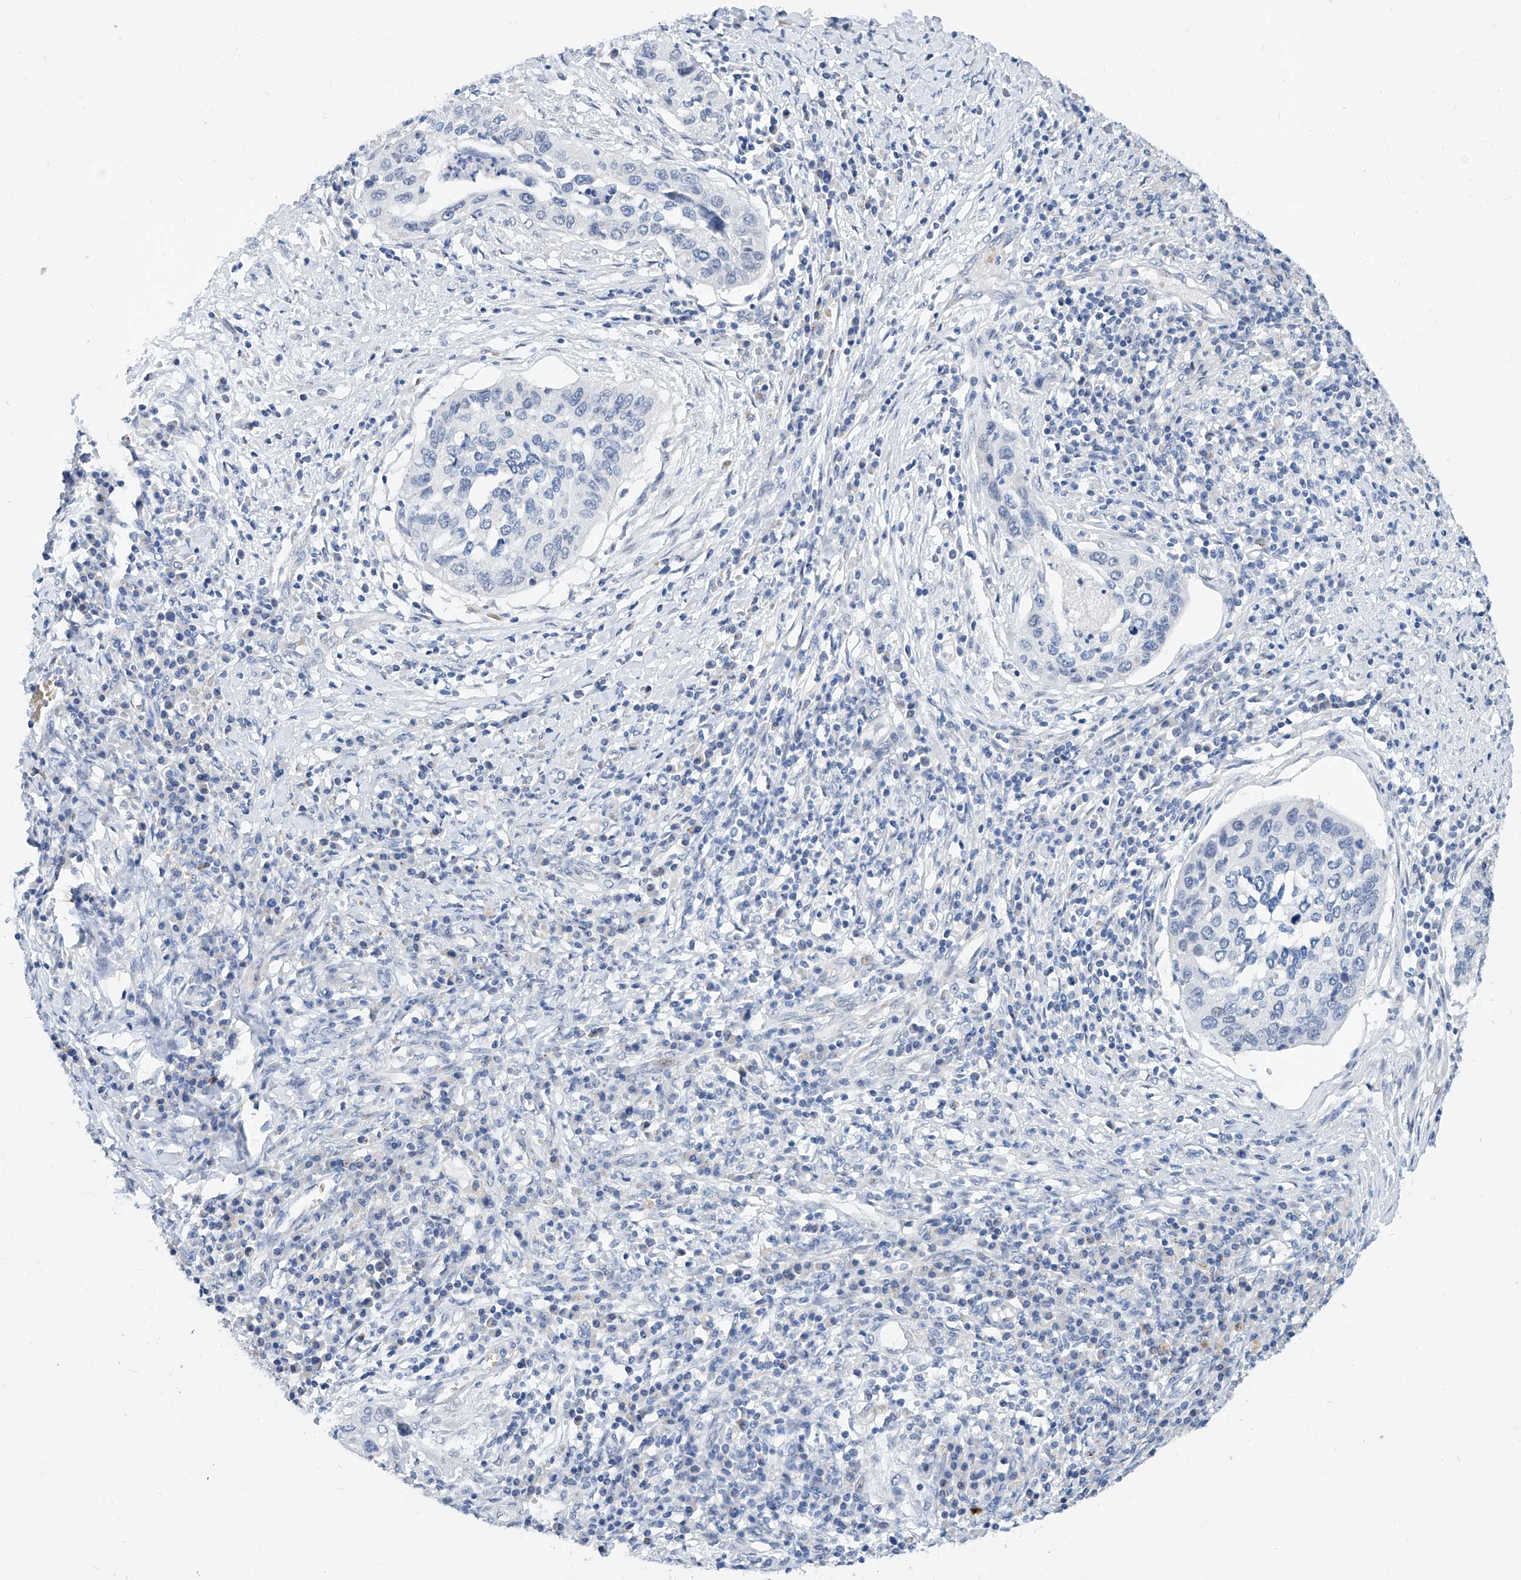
{"staining": {"intensity": "negative", "quantity": "none", "location": "none"}, "tissue": "cervical cancer", "cell_type": "Tumor cells", "image_type": "cancer", "snomed": [{"axis": "morphology", "description": "Squamous cell carcinoma, NOS"}, {"axis": "topography", "description": "Cervix"}], "caption": "A high-resolution photomicrograph shows IHC staining of cervical cancer (squamous cell carcinoma), which shows no significant expression in tumor cells.", "gene": "BPTF", "patient": {"sex": "female", "age": 38}}